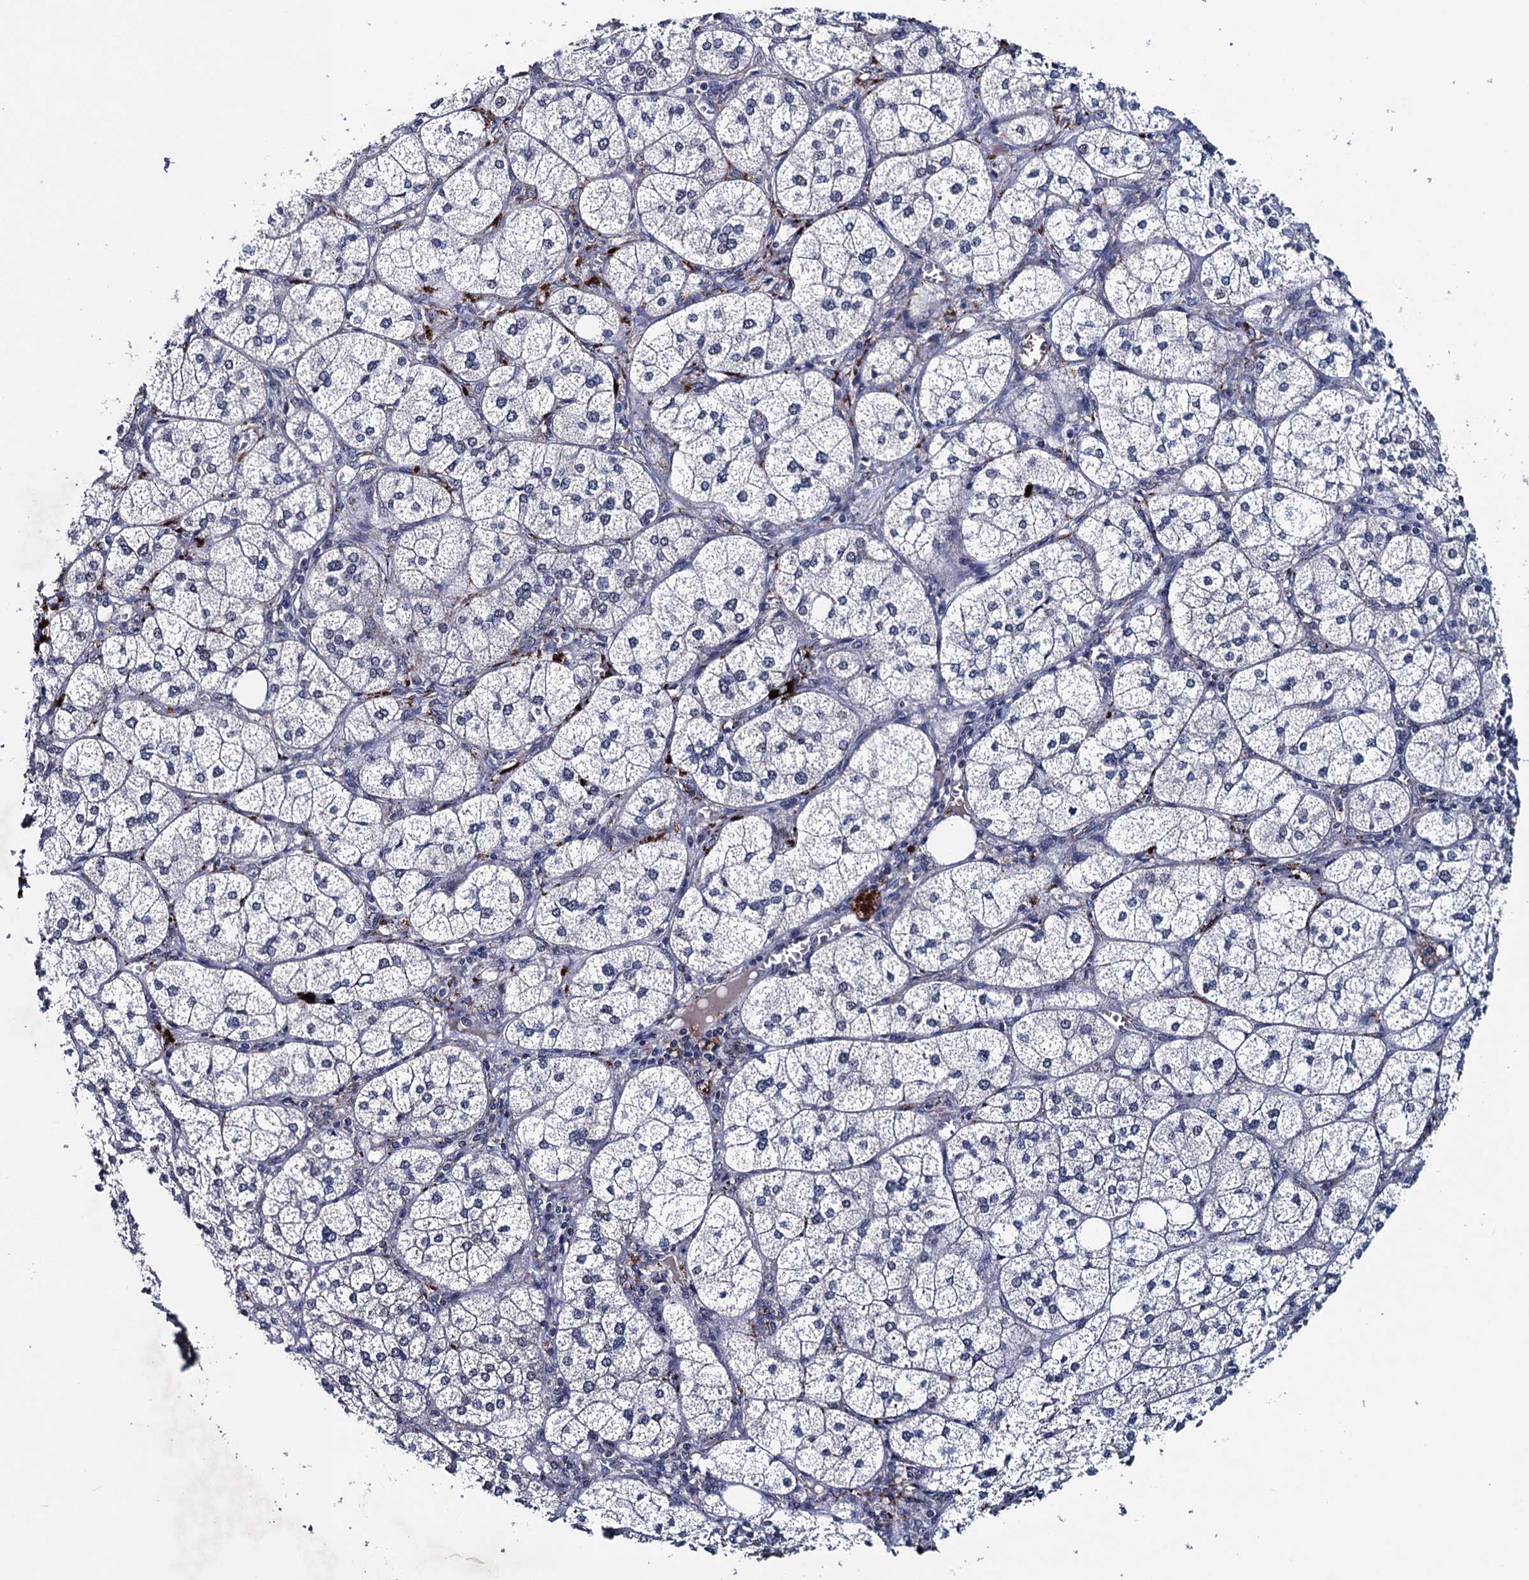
{"staining": {"intensity": "weak", "quantity": "25%-75%", "location": "cytoplasmic/membranous"}, "tissue": "adrenal gland", "cell_type": "Glandular cells", "image_type": "normal", "snomed": [{"axis": "morphology", "description": "Normal tissue, NOS"}, {"axis": "topography", "description": "Adrenal gland"}], "caption": "Protein expression analysis of benign human adrenal gland reveals weak cytoplasmic/membranous positivity in approximately 25%-75% of glandular cells.", "gene": "FNBP4", "patient": {"sex": "female", "age": 61}}